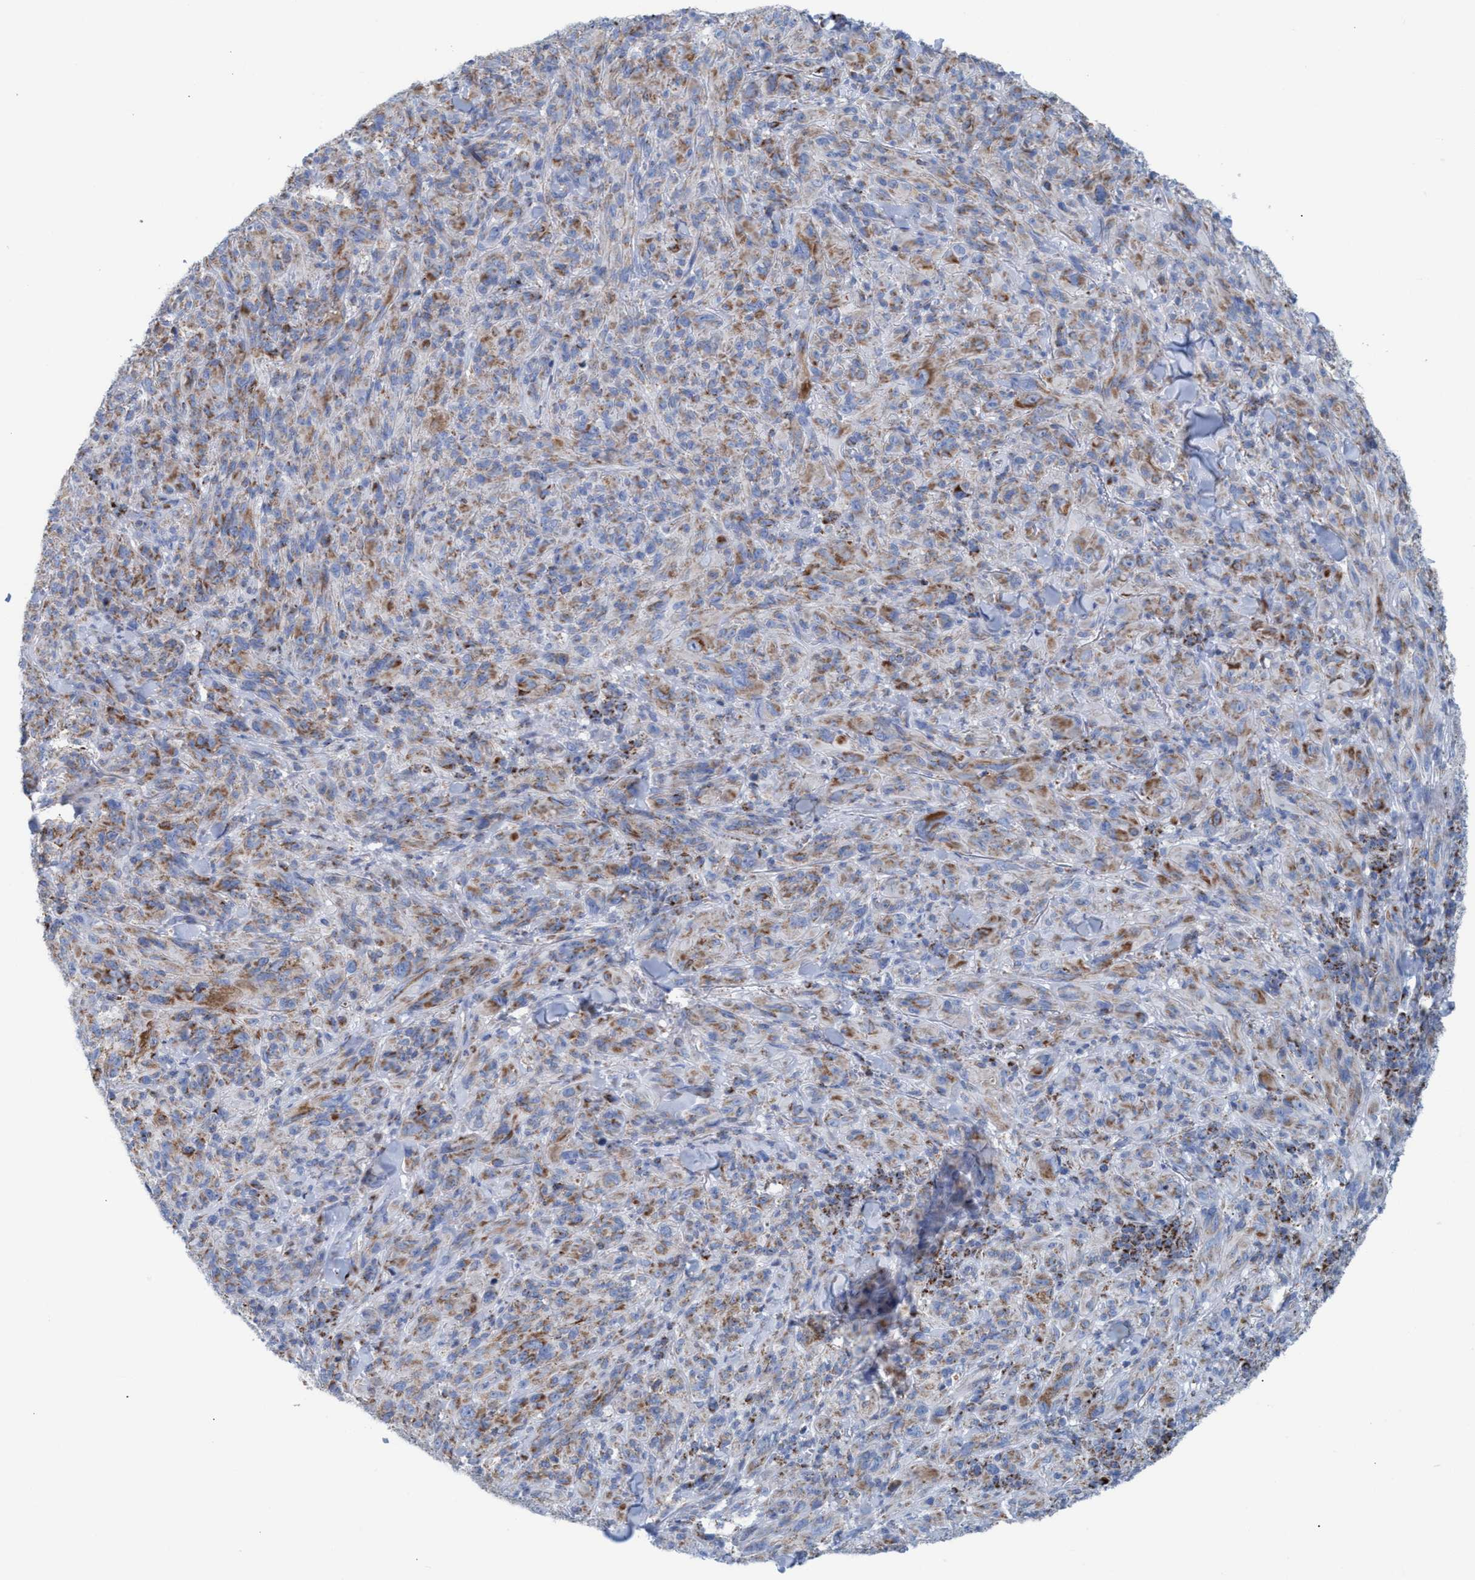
{"staining": {"intensity": "moderate", "quantity": ">75%", "location": "cytoplasmic/membranous"}, "tissue": "melanoma", "cell_type": "Tumor cells", "image_type": "cancer", "snomed": [{"axis": "morphology", "description": "Malignant melanoma, NOS"}, {"axis": "topography", "description": "Skin of head"}], "caption": "Tumor cells display medium levels of moderate cytoplasmic/membranous positivity in about >75% of cells in malignant melanoma.", "gene": "GGA3", "patient": {"sex": "male", "age": 96}}